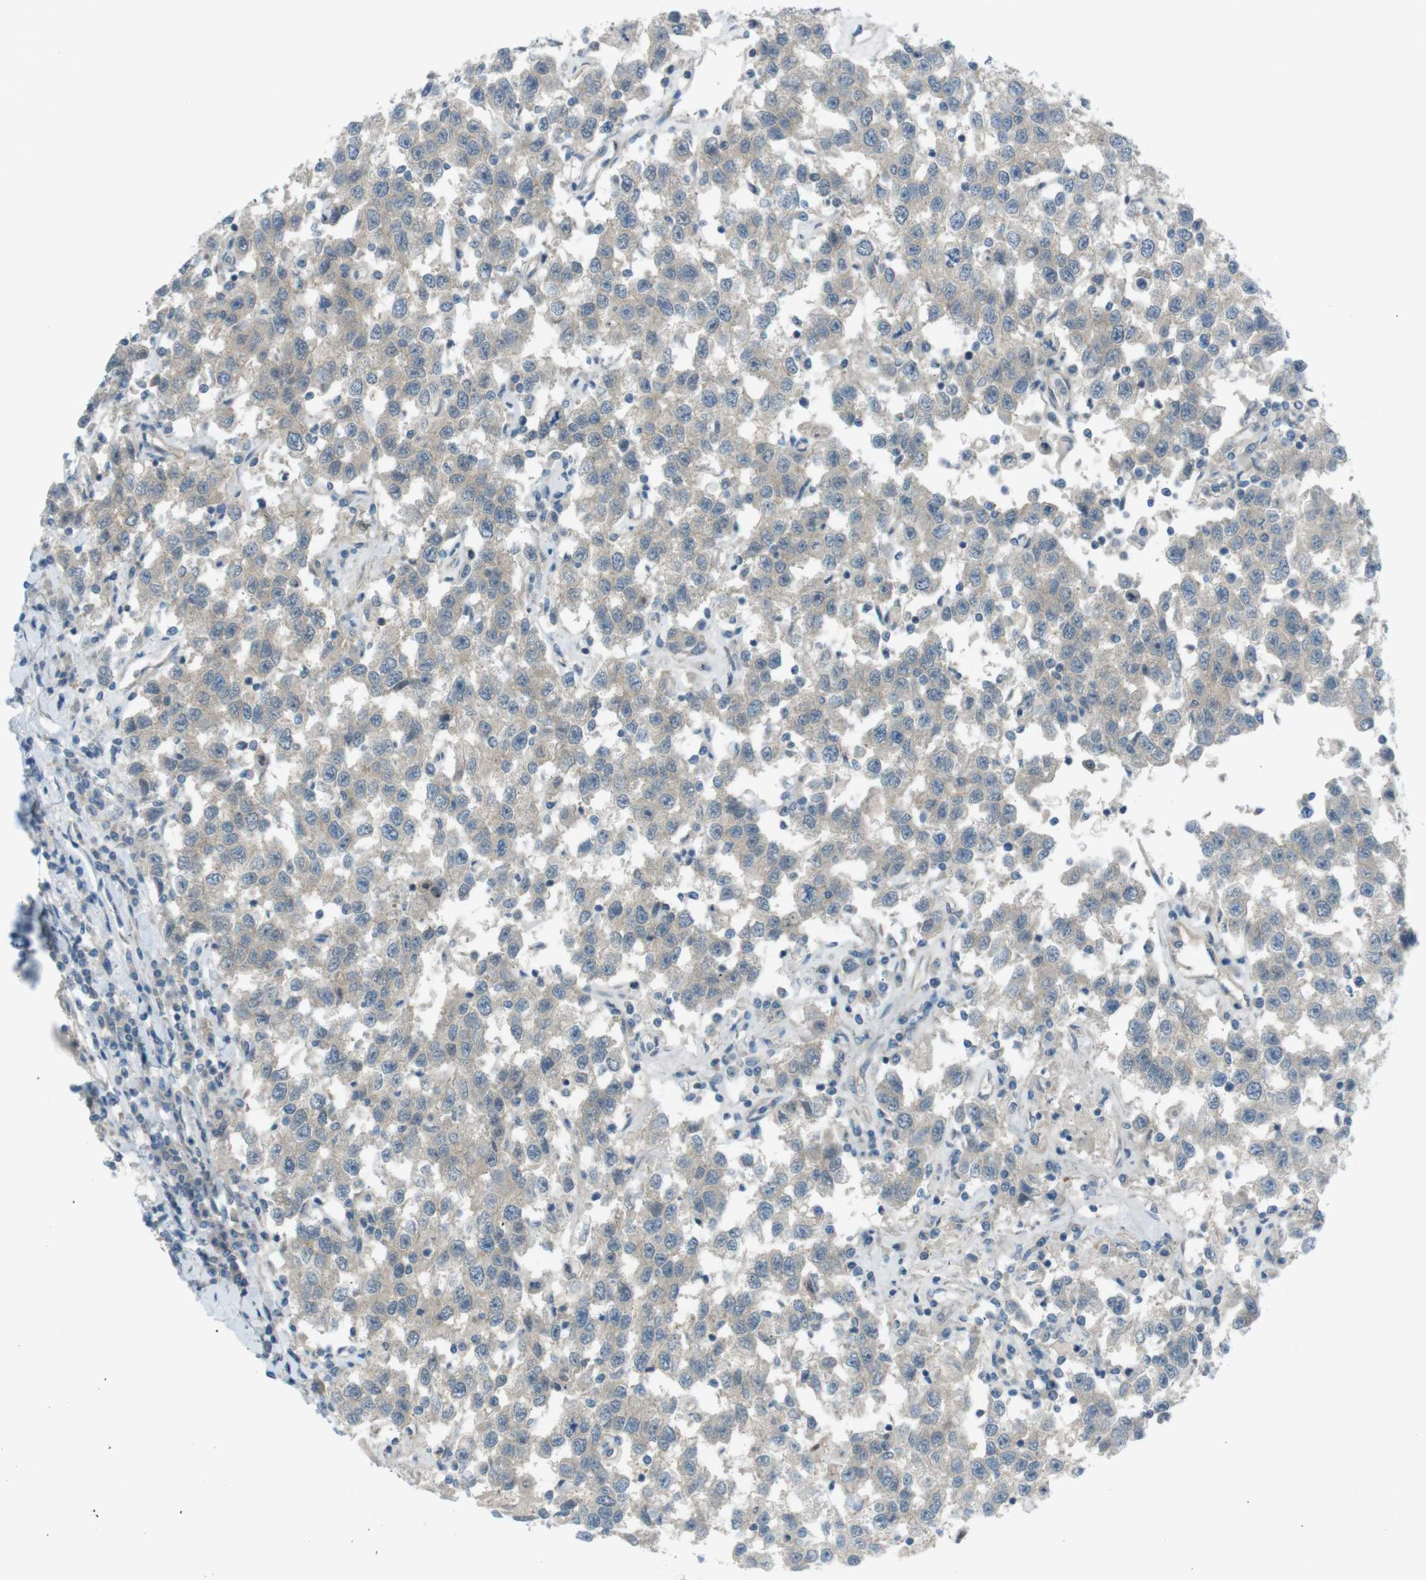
{"staining": {"intensity": "negative", "quantity": "none", "location": "none"}, "tissue": "testis cancer", "cell_type": "Tumor cells", "image_type": "cancer", "snomed": [{"axis": "morphology", "description": "Seminoma, NOS"}, {"axis": "topography", "description": "Testis"}], "caption": "A photomicrograph of human testis cancer is negative for staining in tumor cells.", "gene": "ZDHHC20", "patient": {"sex": "male", "age": 41}}